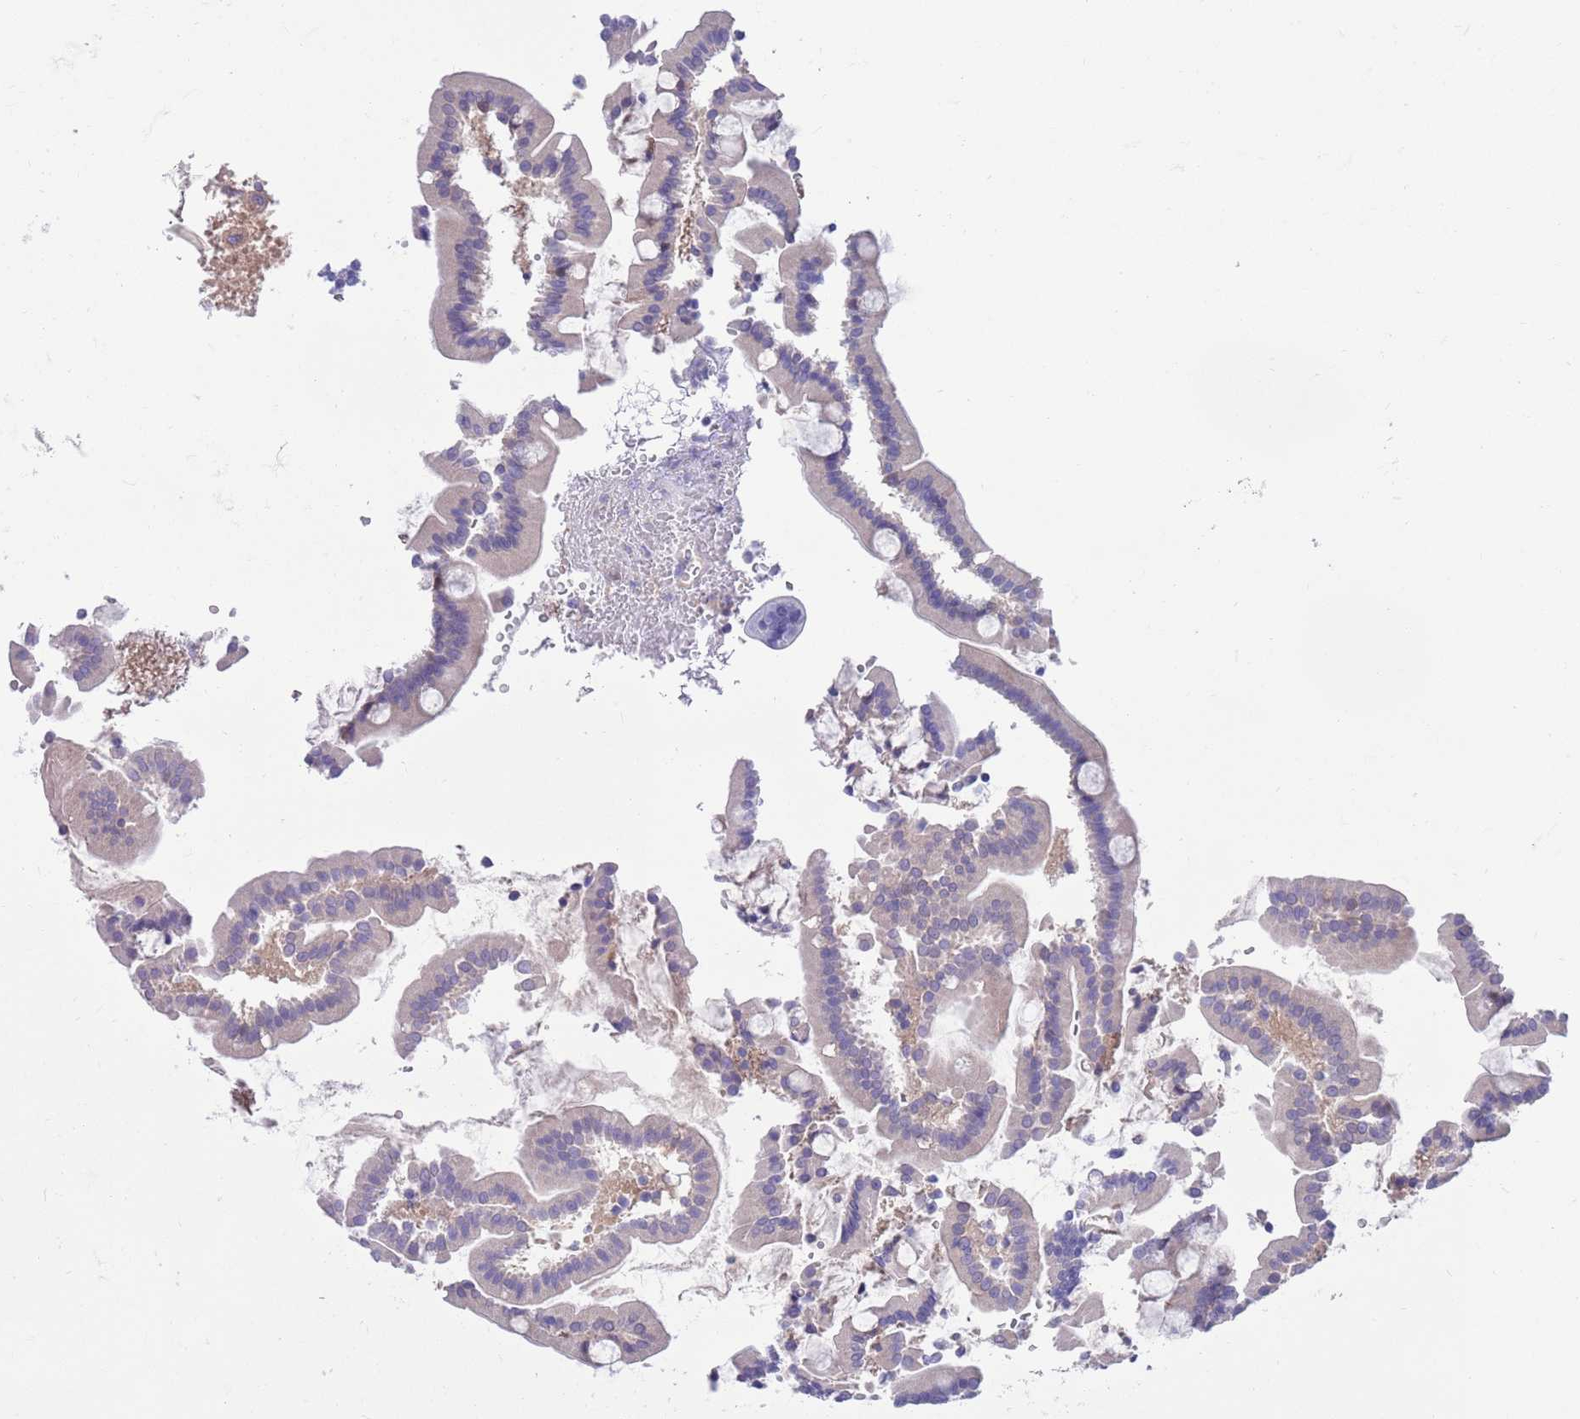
{"staining": {"intensity": "moderate", "quantity": "25%-75%", "location": "cytoplasmic/membranous"}, "tissue": "duodenum", "cell_type": "Glandular cells", "image_type": "normal", "snomed": [{"axis": "morphology", "description": "Normal tissue, NOS"}, {"axis": "topography", "description": "Duodenum"}], "caption": "Moderate cytoplasmic/membranous protein positivity is appreciated in about 25%-75% of glandular cells in duodenum. (brown staining indicates protein expression, while blue staining denotes nuclei).", "gene": "KLHL29", "patient": {"sex": "male", "age": 55}}